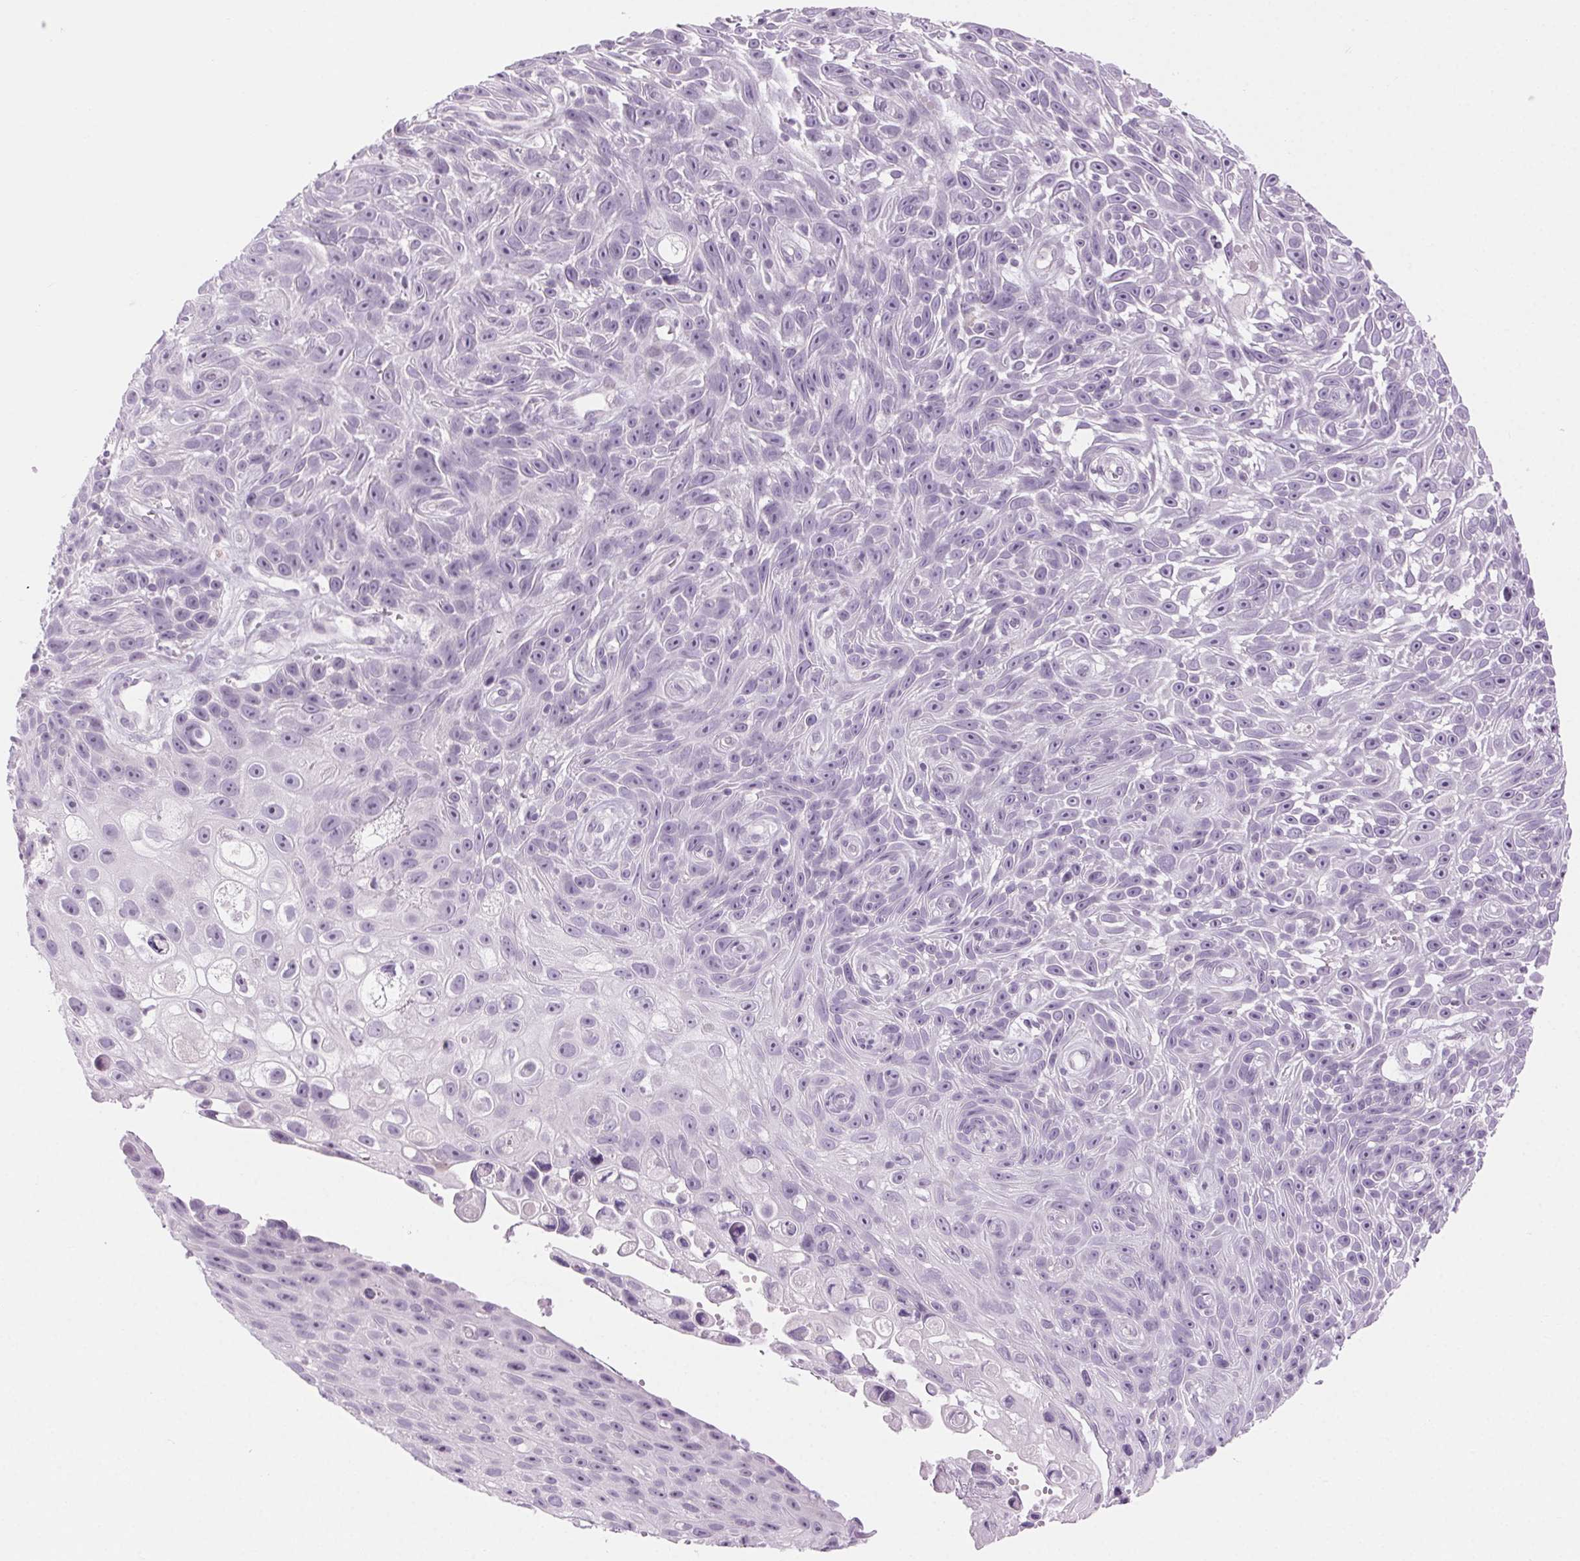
{"staining": {"intensity": "negative", "quantity": "none", "location": "none"}, "tissue": "skin cancer", "cell_type": "Tumor cells", "image_type": "cancer", "snomed": [{"axis": "morphology", "description": "Squamous cell carcinoma, NOS"}, {"axis": "topography", "description": "Skin"}], "caption": "The photomicrograph exhibits no significant positivity in tumor cells of skin cancer. (Stains: DAB immunohistochemistry (IHC) with hematoxylin counter stain, Microscopy: brightfield microscopy at high magnification).", "gene": "SLC6A19", "patient": {"sex": "male", "age": 82}}